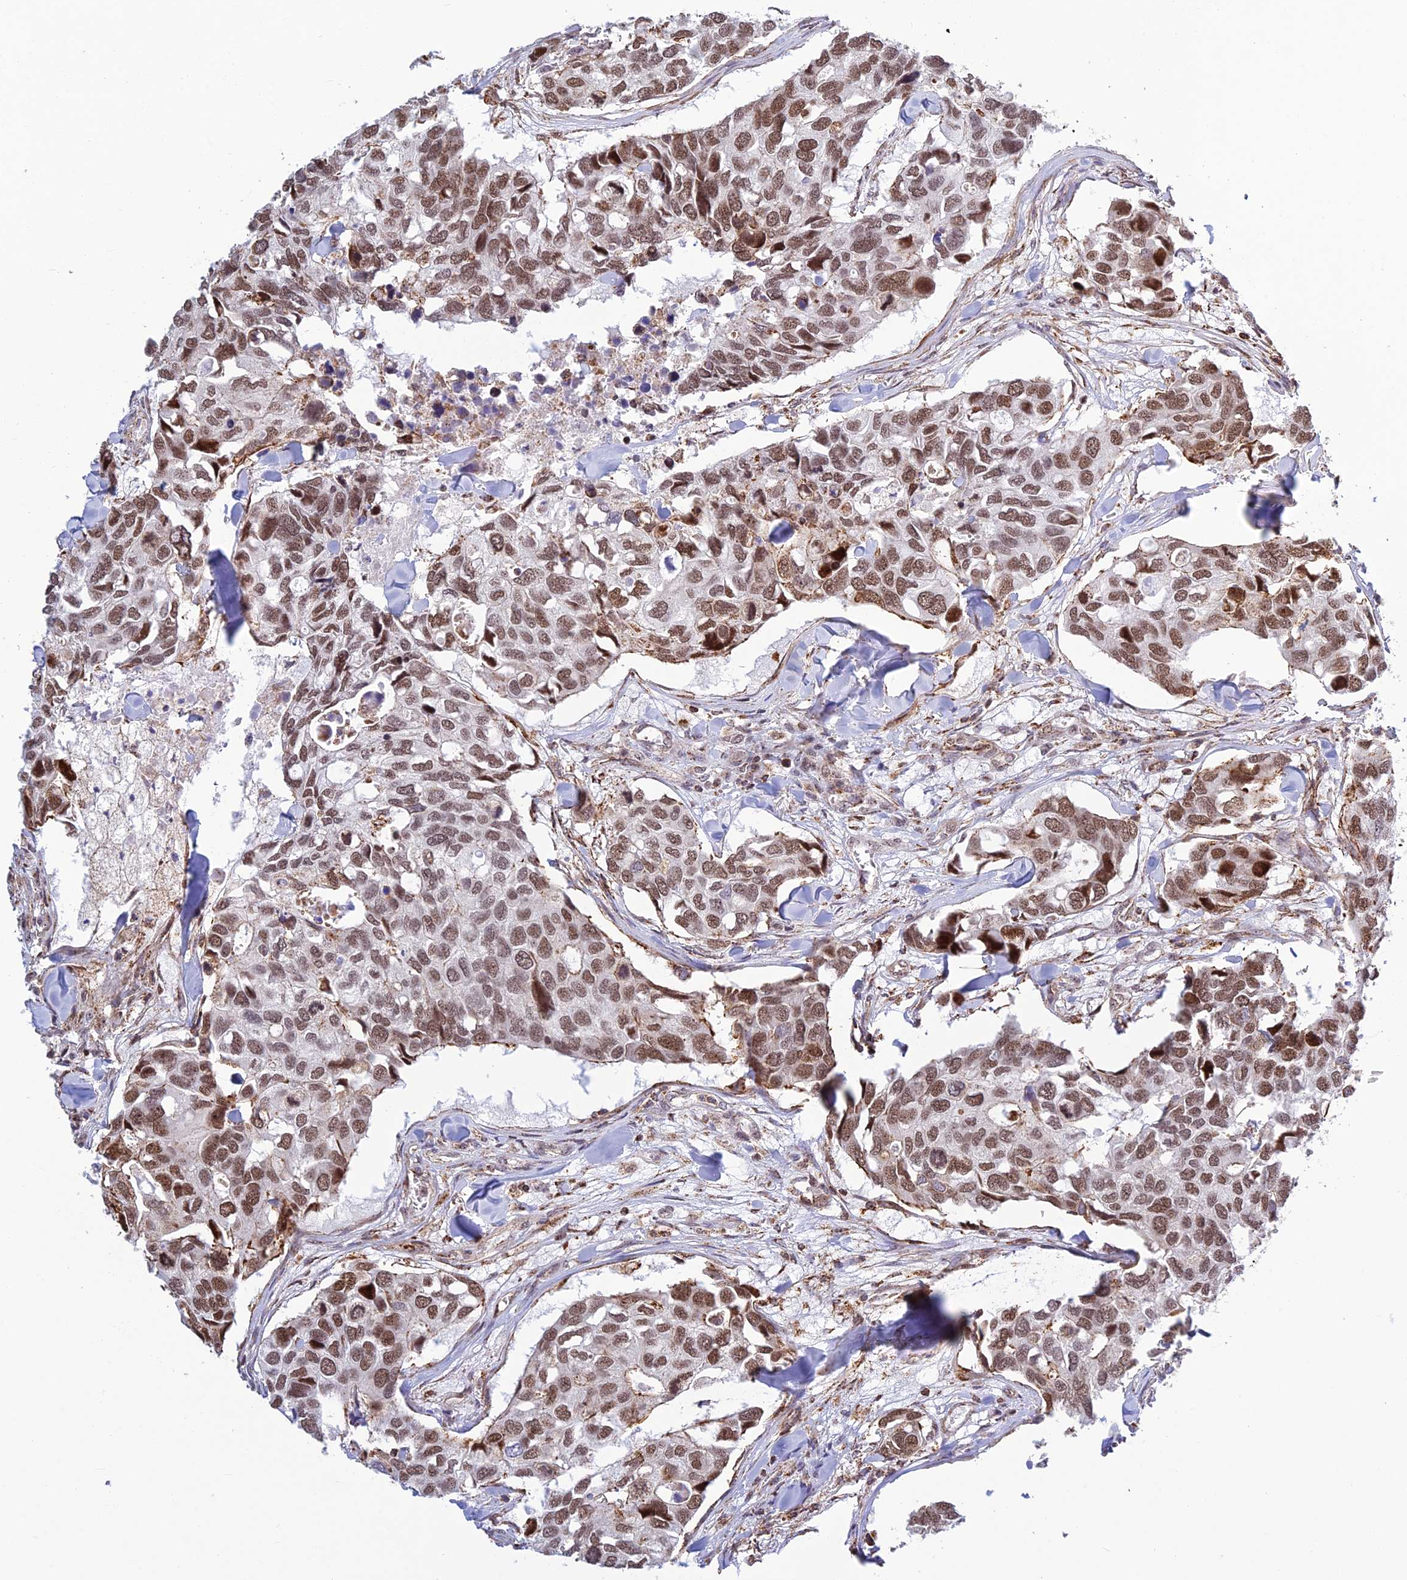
{"staining": {"intensity": "moderate", "quantity": ">75%", "location": "nuclear"}, "tissue": "breast cancer", "cell_type": "Tumor cells", "image_type": "cancer", "snomed": [{"axis": "morphology", "description": "Duct carcinoma"}, {"axis": "topography", "description": "Breast"}], "caption": "Breast cancer stained with immunohistochemistry shows moderate nuclear positivity in approximately >75% of tumor cells. (DAB = brown stain, brightfield microscopy at high magnification).", "gene": "POLR1G", "patient": {"sex": "female", "age": 83}}